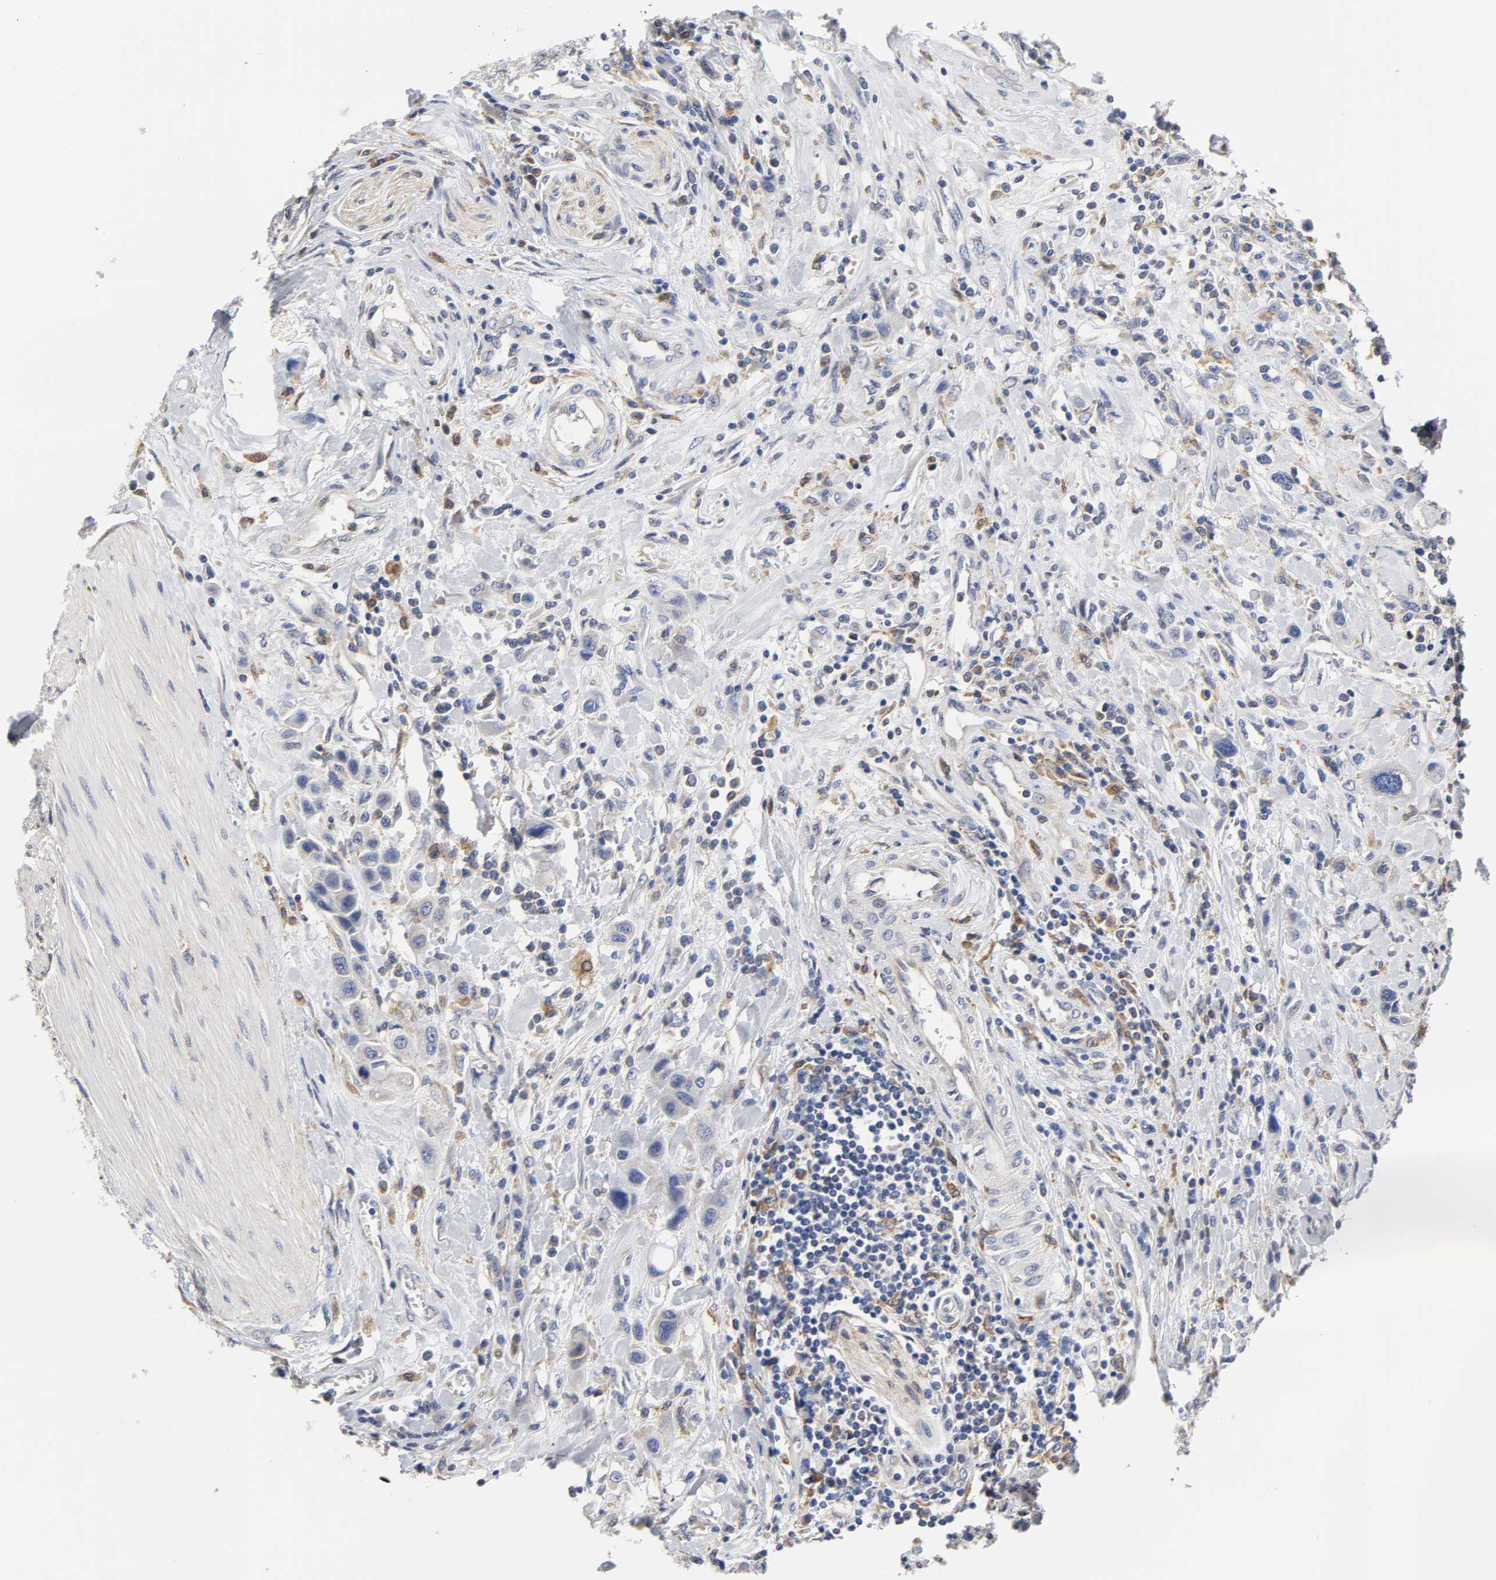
{"staining": {"intensity": "negative", "quantity": "none", "location": "none"}, "tissue": "urothelial cancer", "cell_type": "Tumor cells", "image_type": "cancer", "snomed": [{"axis": "morphology", "description": "Urothelial carcinoma, High grade"}, {"axis": "topography", "description": "Urinary bladder"}], "caption": "This is an immunohistochemistry photomicrograph of human urothelial carcinoma (high-grade). There is no positivity in tumor cells.", "gene": "HCK", "patient": {"sex": "male", "age": 50}}